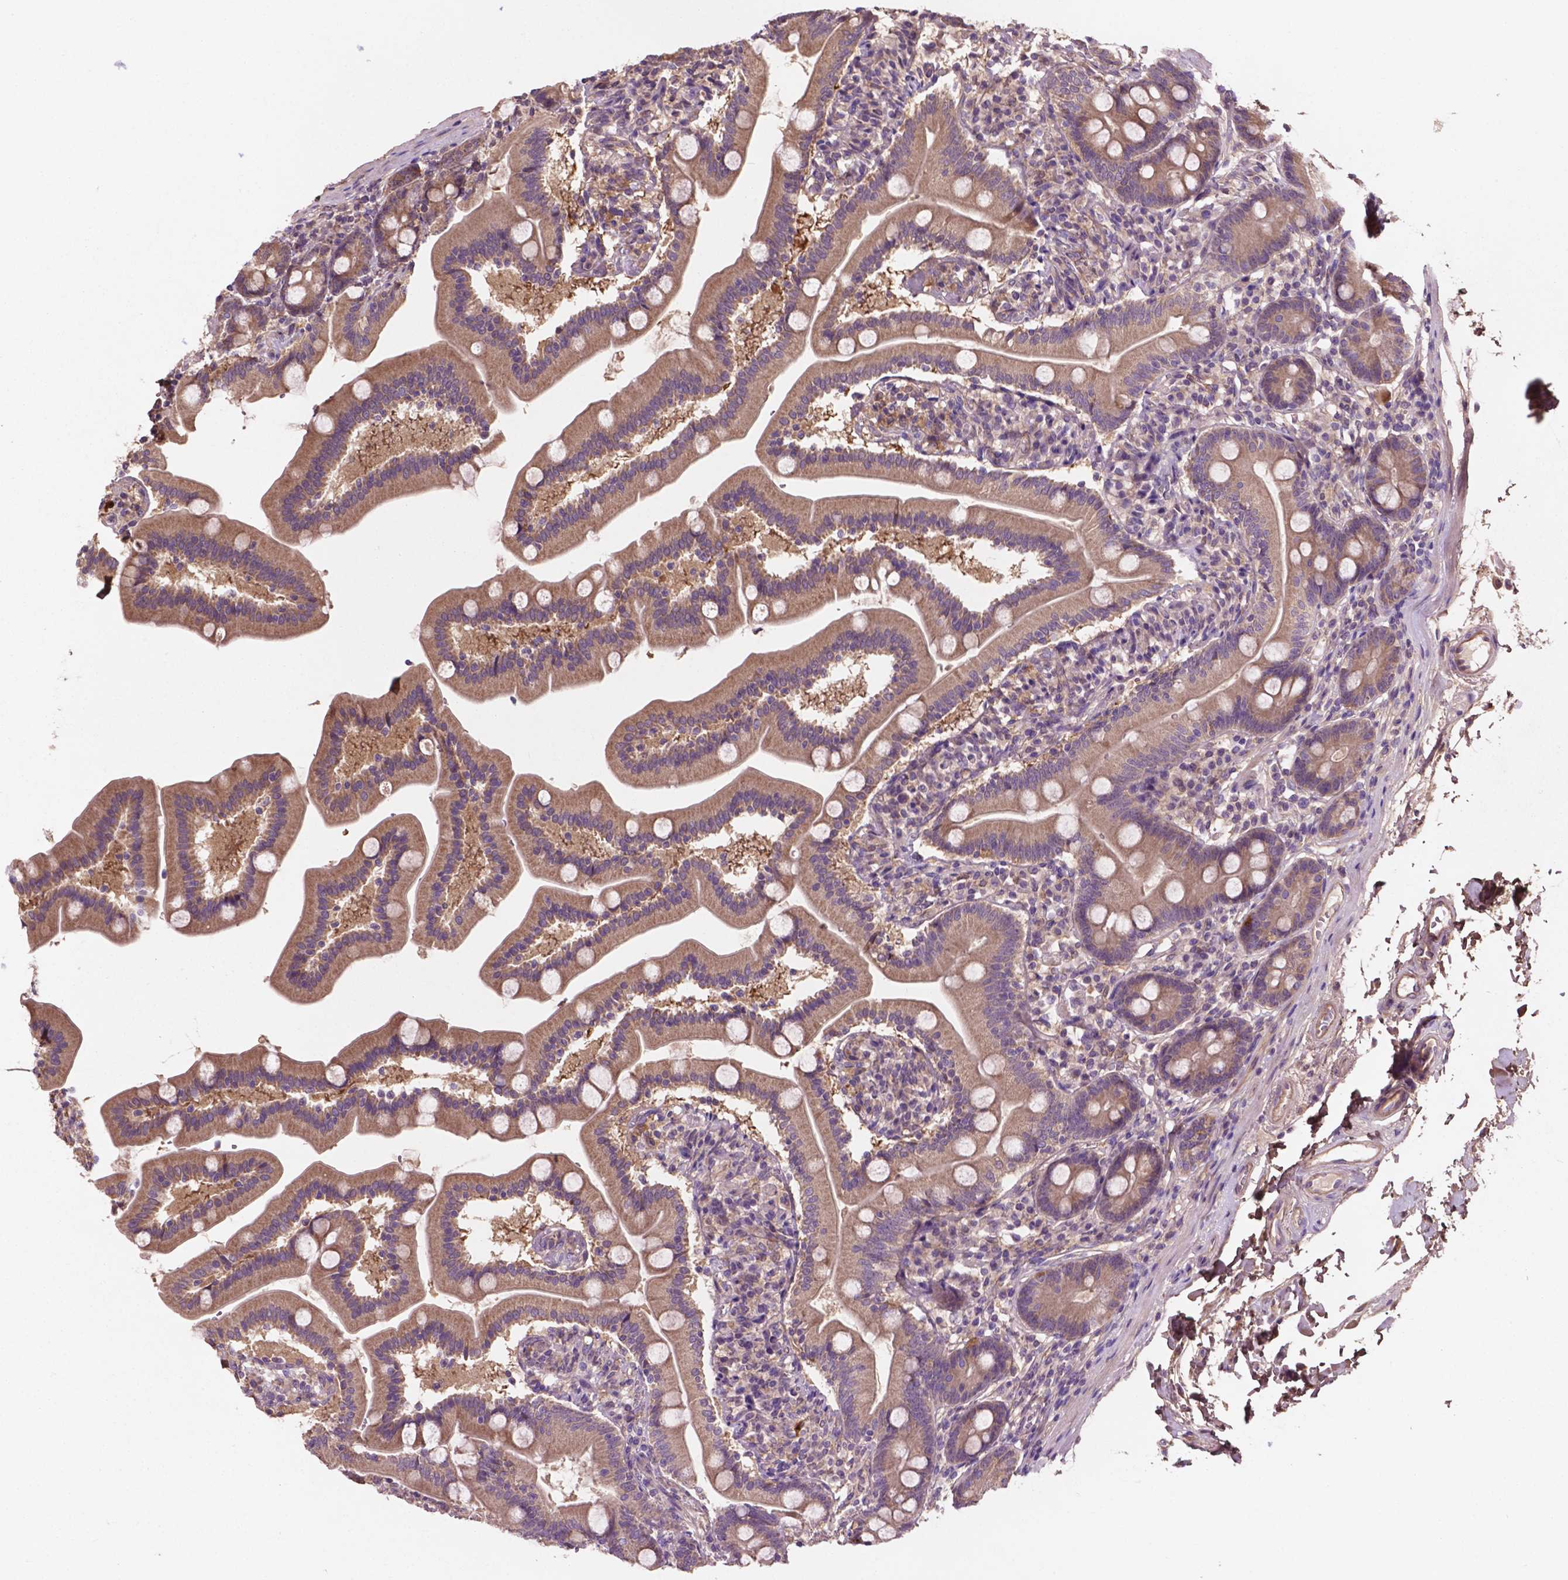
{"staining": {"intensity": "moderate", "quantity": ">75%", "location": "cytoplasmic/membranous"}, "tissue": "duodenum", "cell_type": "Glandular cells", "image_type": "normal", "snomed": [{"axis": "morphology", "description": "Normal tissue, NOS"}, {"axis": "topography", "description": "Duodenum"}], "caption": "Benign duodenum demonstrates moderate cytoplasmic/membranous staining in approximately >75% of glandular cells Immunohistochemistry (ihc) stains the protein of interest in brown and the nuclei are stained blue..", "gene": "GJA9", "patient": {"sex": "female", "age": 67}}